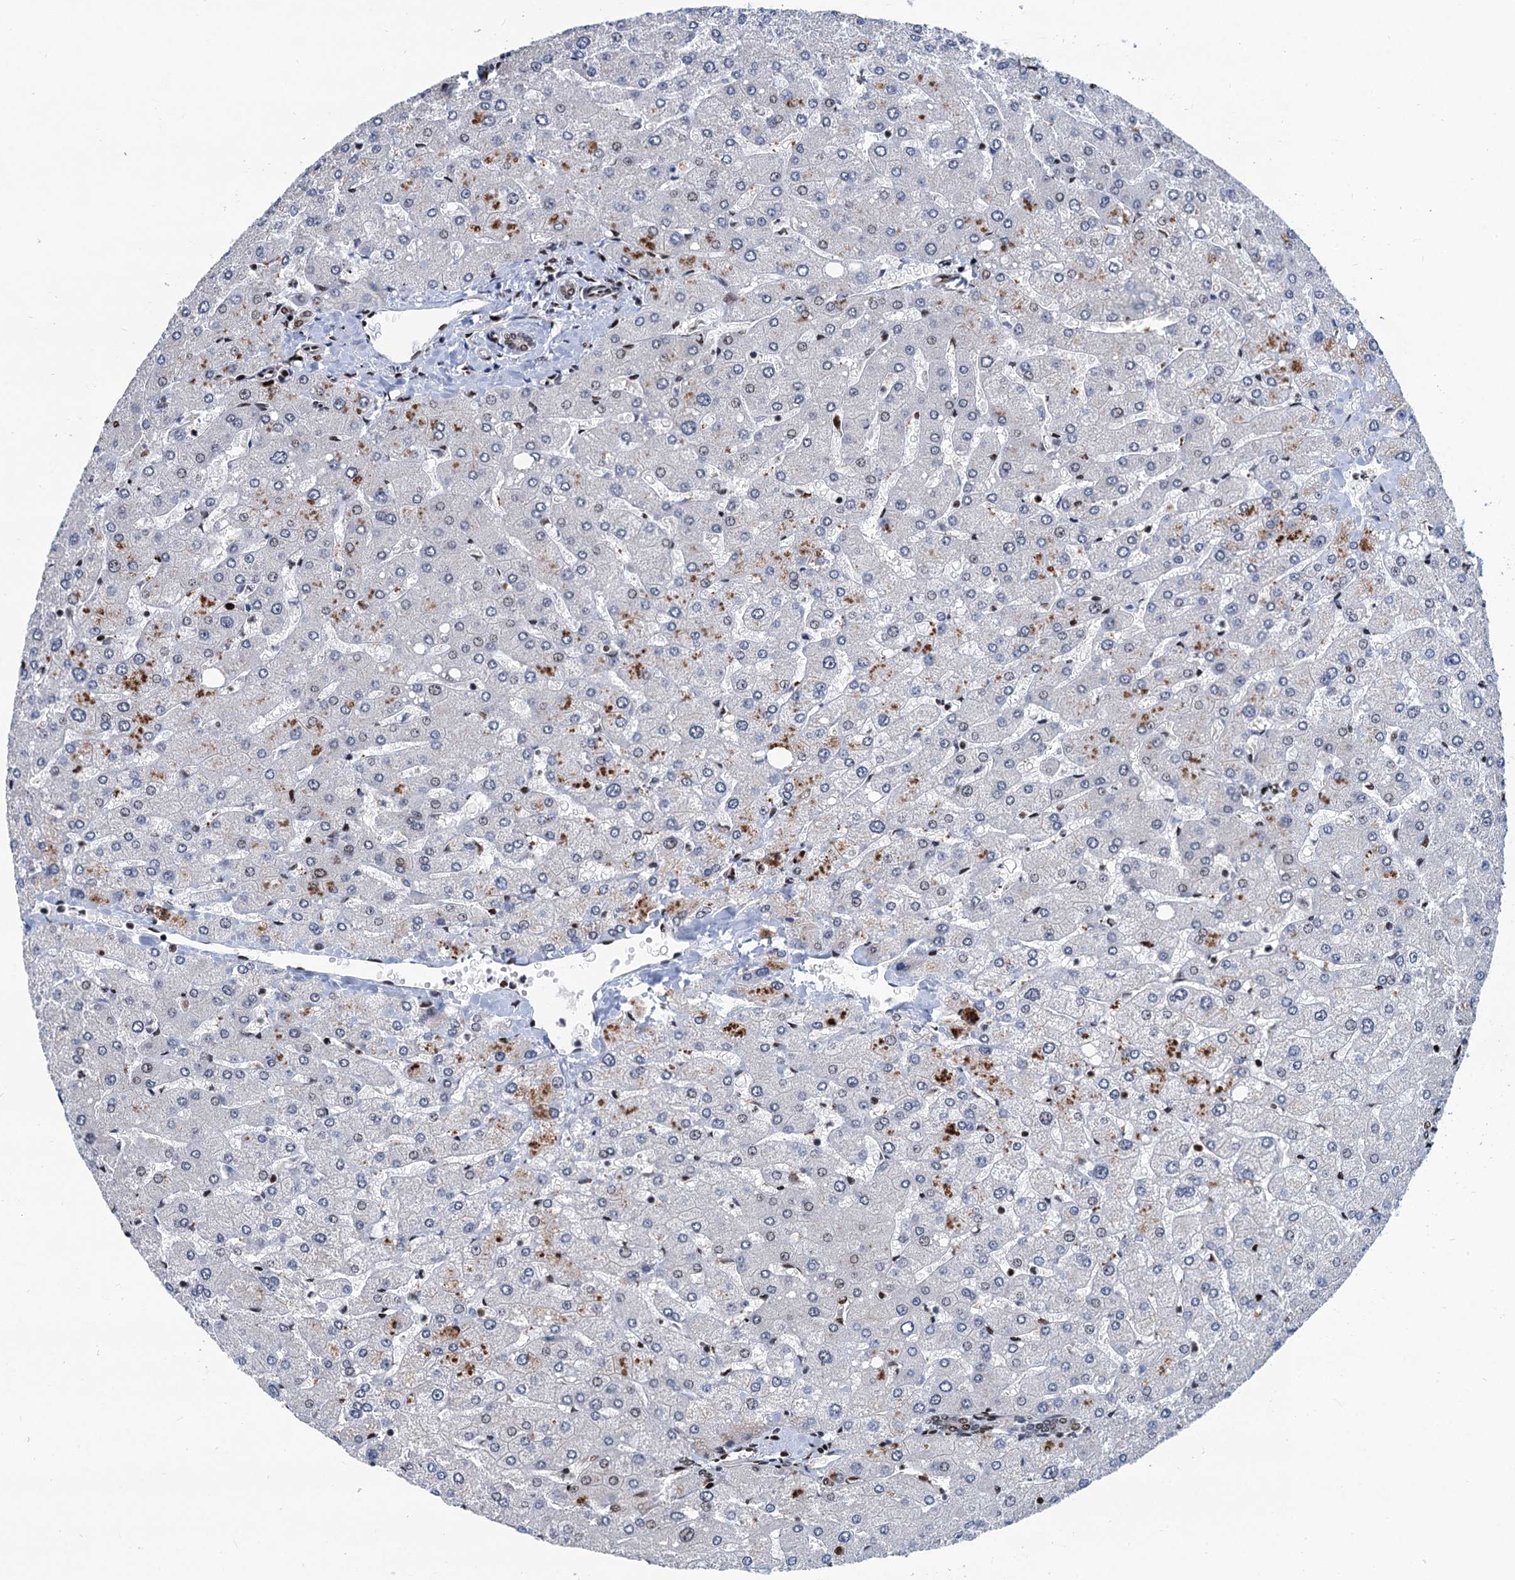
{"staining": {"intensity": "weak", "quantity": ">75%", "location": "nuclear"}, "tissue": "liver", "cell_type": "Cholangiocytes", "image_type": "normal", "snomed": [{"axis": "morphology", "description": "Normal tissue, NOS"}, {"axis": "topography", "description": "Liver"}], "caption": "High-power microscopy captured an immunohistochemistry micrograph of normal liver, revealing weak nuclear positivity in approximately >75% of cholangiocytes.", "gene": "PPP4R1", "patient": {"sex": "male", "age": 55}}